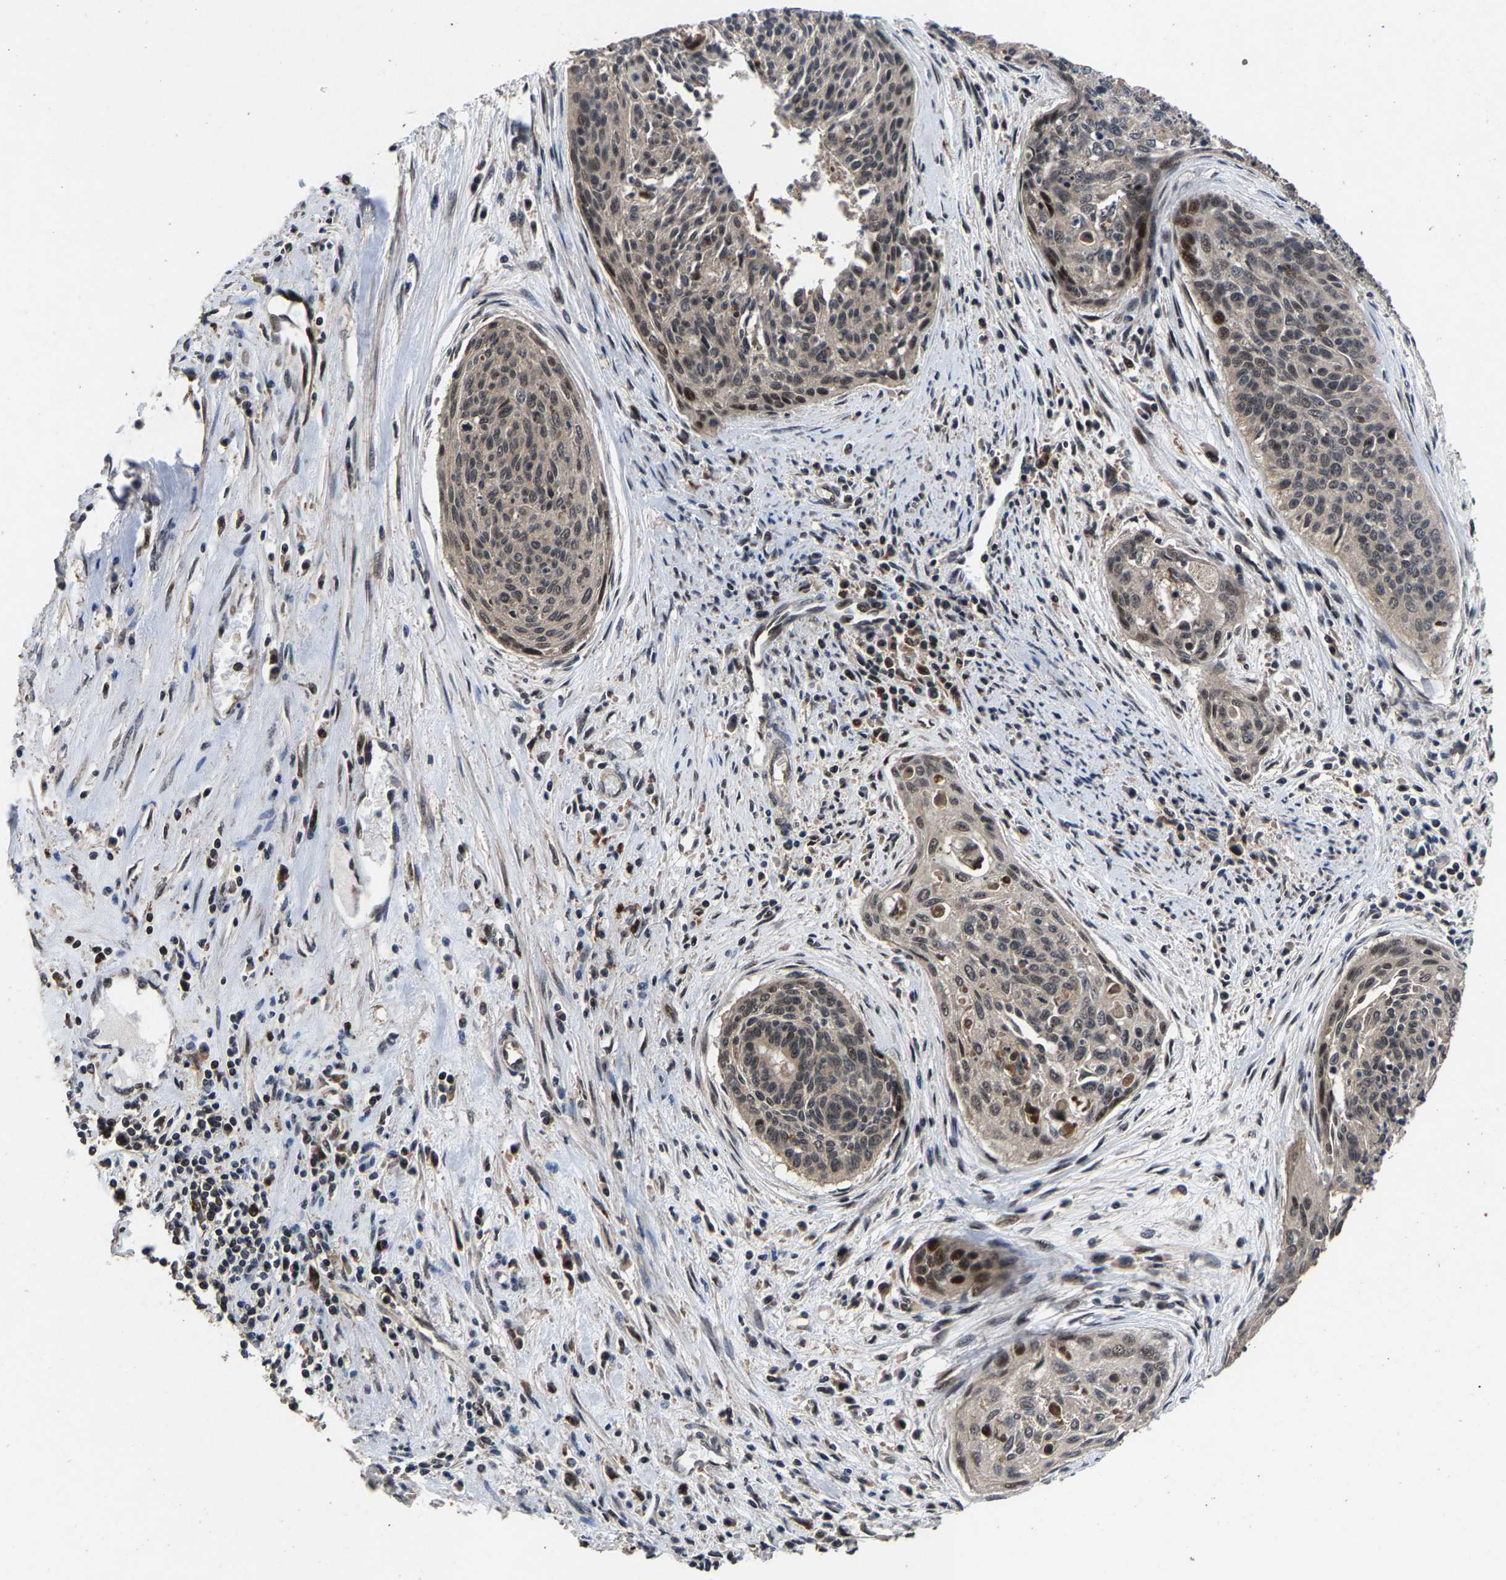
{"staining": {"intensity": "moderate", "quantity": "25%-75%", "location": "nuclear"}, "tissue": "cervical cancer", "cell_type": "Tumor cells", "image_type": "cancer", "snomed": [{"axis": "morphology", "description": "Squamous cell carcinoma, NOS"}, {"axis": "topography", "description": "Cervix"}], "caption": "A brown stain labels moderate nuclear expression of a protein in cervical cancer (squamous cell carcinoma) tumor cells.", "gene": "HAUS6", "patient": {"sex": "female", "age": 55}}